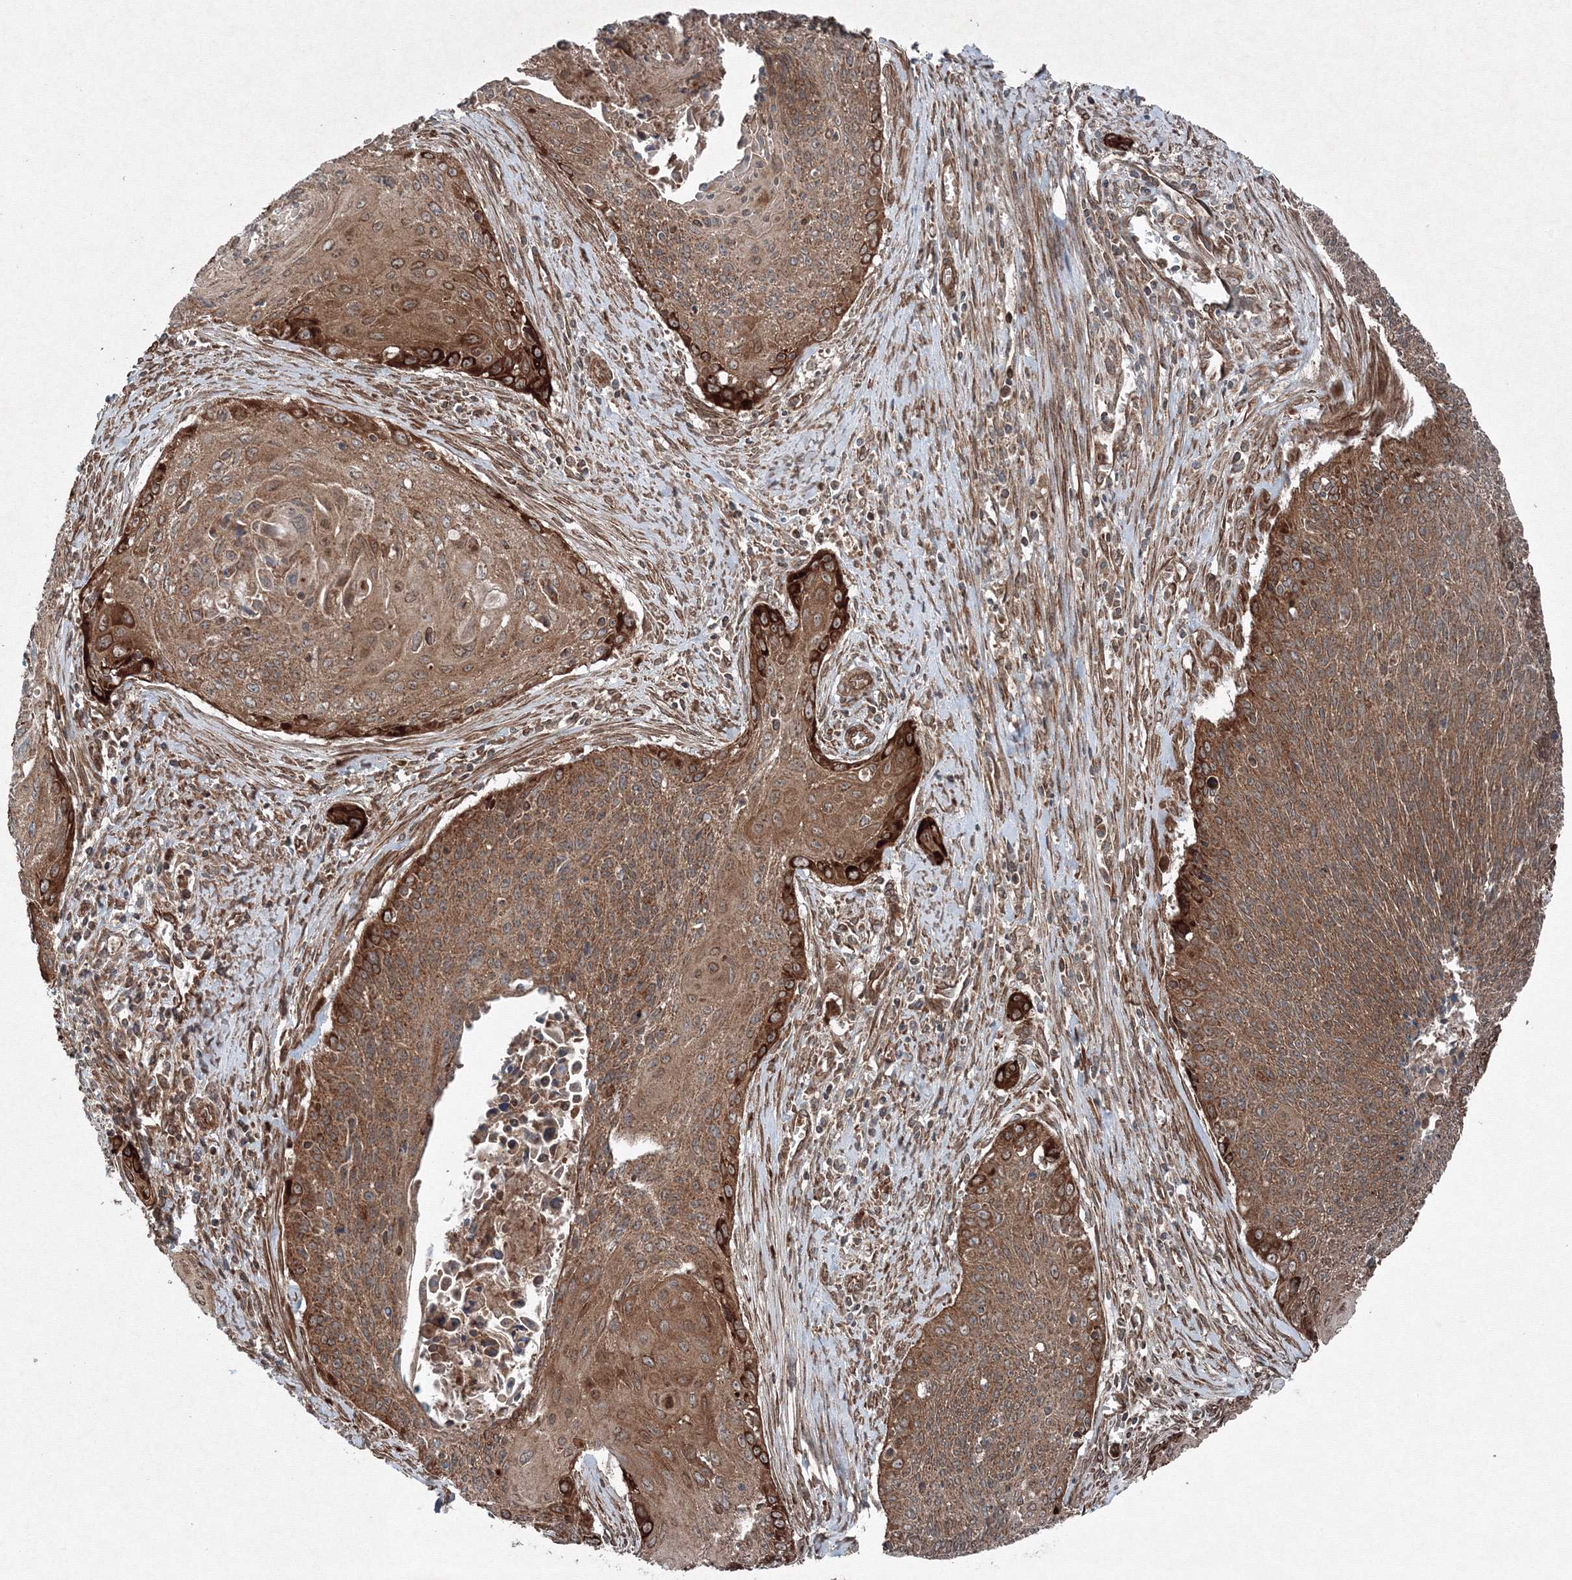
{"staining": {"intensity": "strong", "quantity": ">75%", "location": "cytoplasmic/membranous"}, "tissue": "cervical cancer", "cell_type": "Tumor cells", "image_type": "cancer", "snomed": [{"axis": "morphology", "description": "Squamous cell carcinoma, NOS"}, {"axis": "topography", "description": "Cervix"}], "caption": "Immunohistochemistry micrograph of human squamous cell carcinoma (cervical) stained for a protein (brown), which shows high levels of strong cytoplasmic/membranous staining in approximately >75% of tumor cells.", "gene": "COPS7B", "patient": {"sex": "female", "age": 55}}